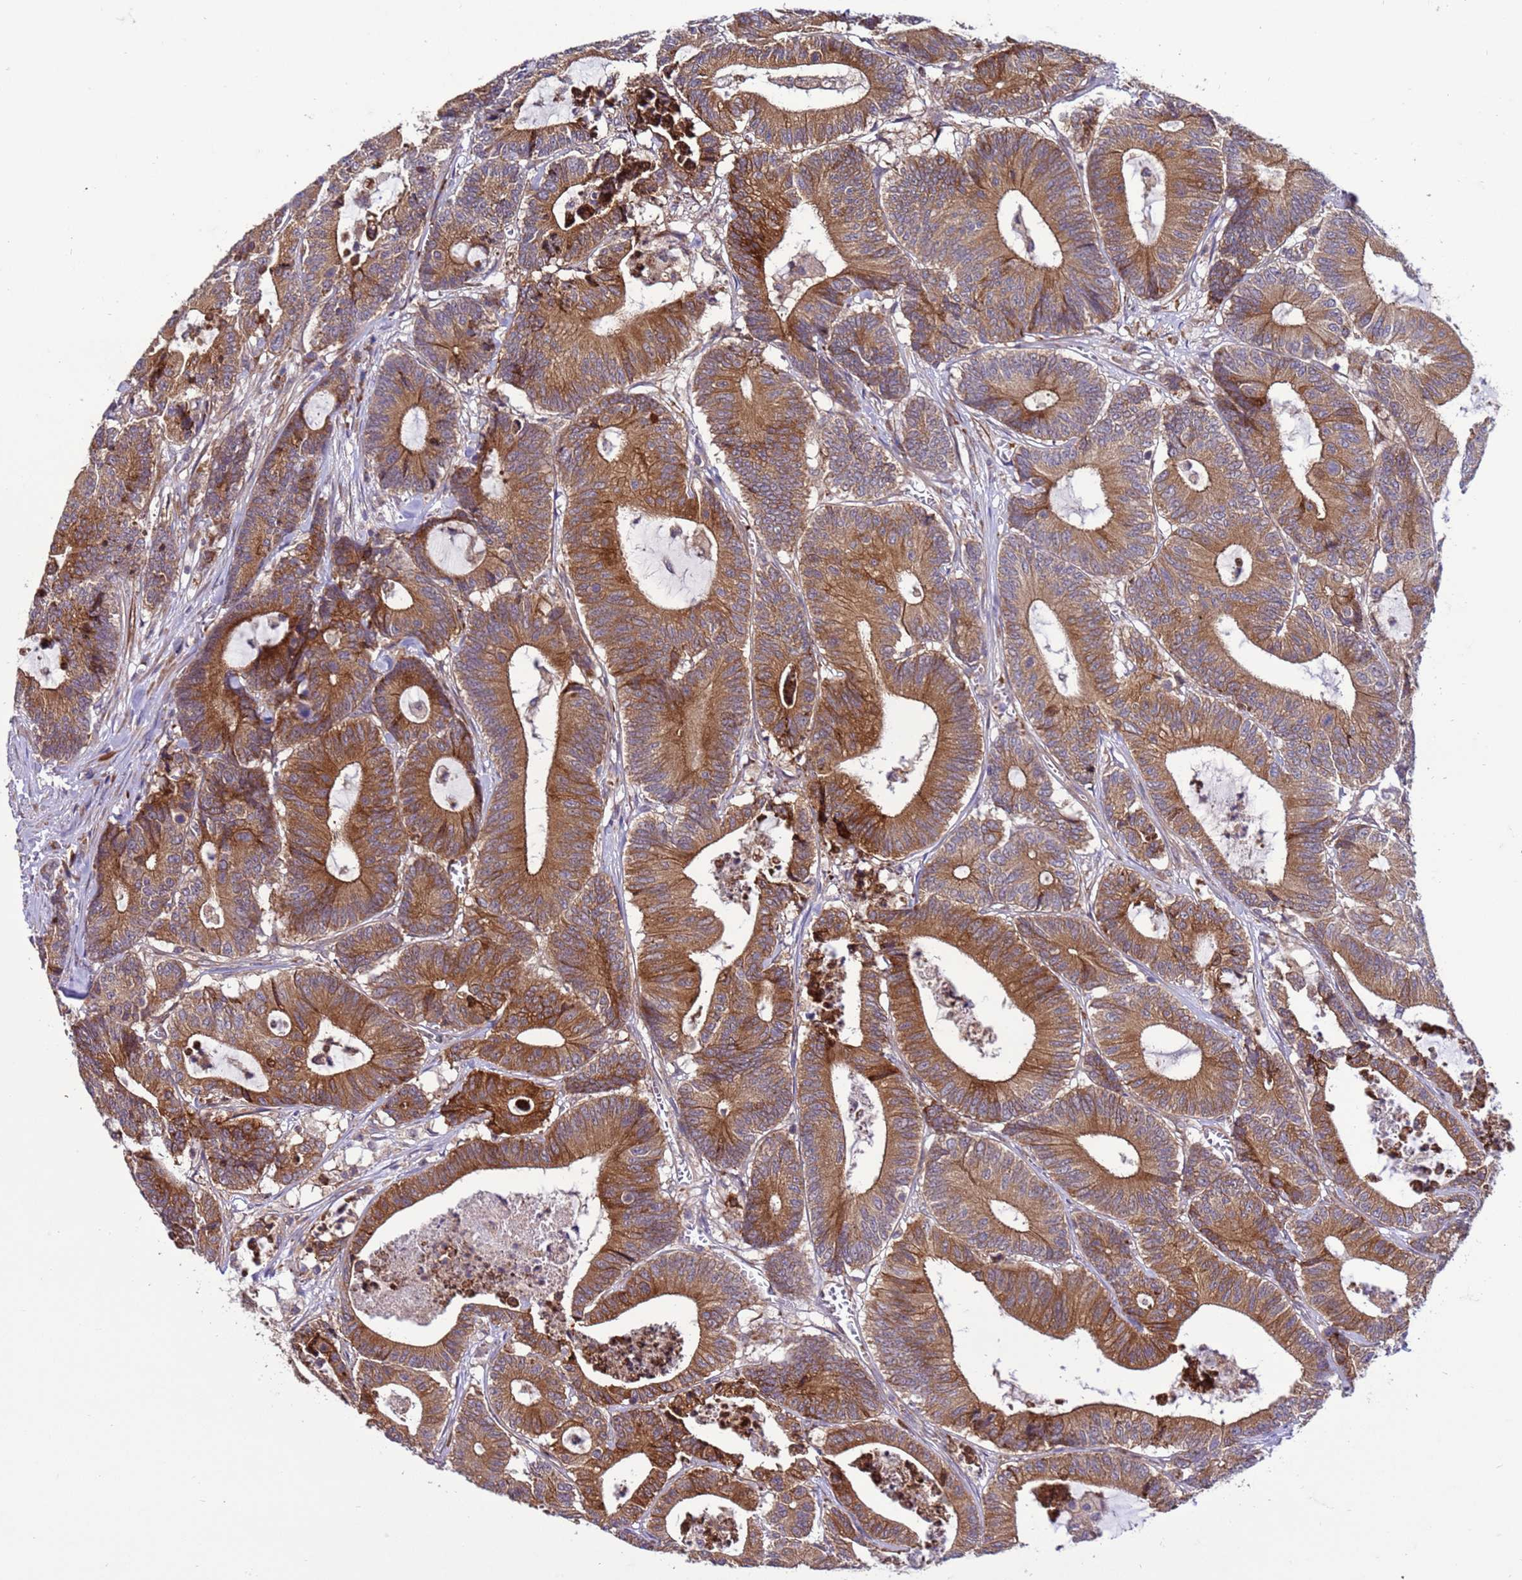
{"staining": {"intensity": "moderate", "quantity": ">75%", "location": "cytoplasmic/membranous"}, "tissue": "colorectal cancer", "cell_type": "Tumor cells", "image_type": "cancer", "snomed": [{"axis": "morphology", "description": "Adenocarcinoma, NOS"}, {"axis": "topography", "description": "Colon"}], "caption": "Human adenocarcinoma (colorectal) stained with a protein marker demonstrates moderate staining in tumor cells.", "gene": "GEN1", "patient": {"sex": "female", "age": 84}}